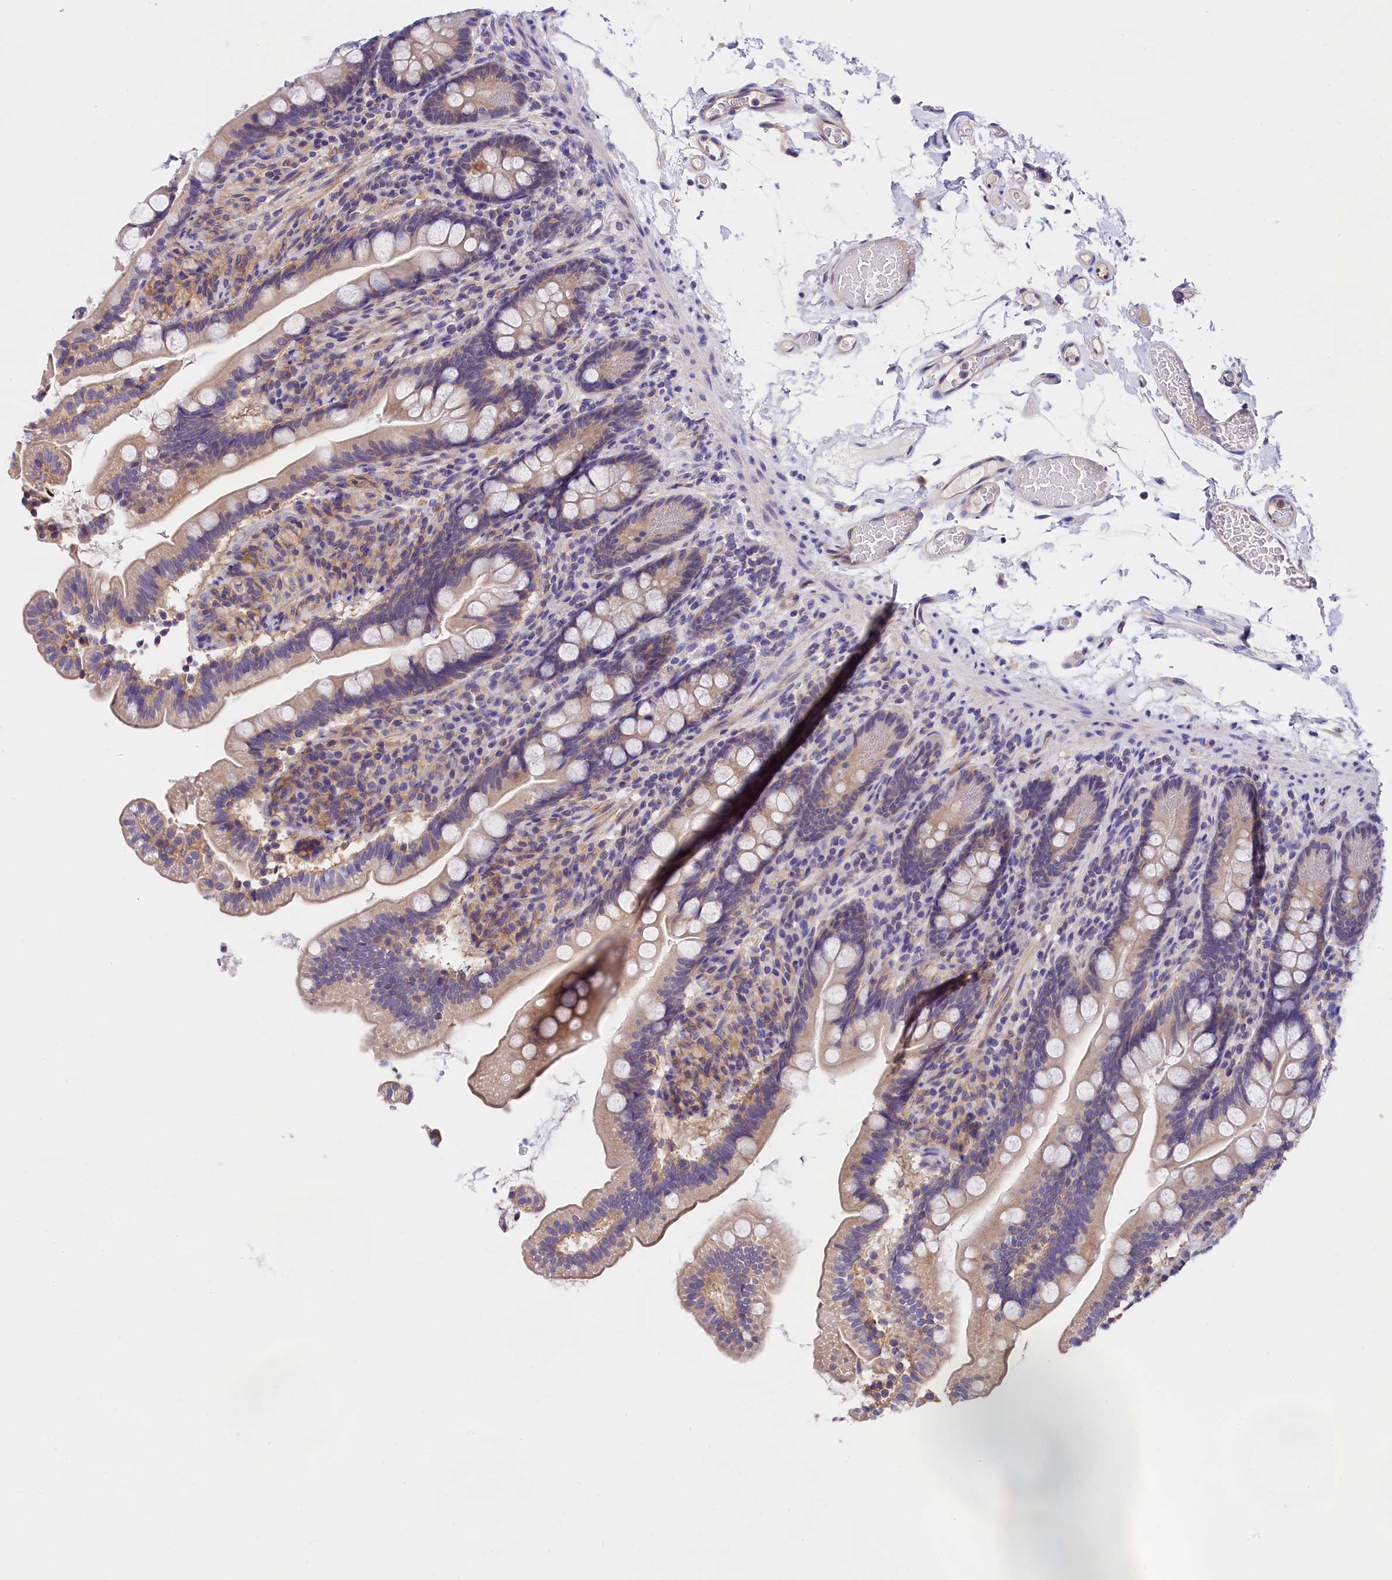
{"staining": {"intensity": "weak", "quantity": "25%-75%", "location": "cytoplasmic/membranous"}, "tissue": "small intestine", "cell_type": "Glandular cells", "image_type": "normal", "snomed": [{"axis": "morphology", "description": "Normal tissue, NOS"}, {"axis": "topography", "description": "Small intestine"}], "caption": "Normal small intestine demonstrates weak cytoplasmic/membranous staining in approximately 25%-75% of glandular cells, visualized by immunohistochemistry.", "gene": "OAS3", "patient": {"sex": "female", "age": 64}}